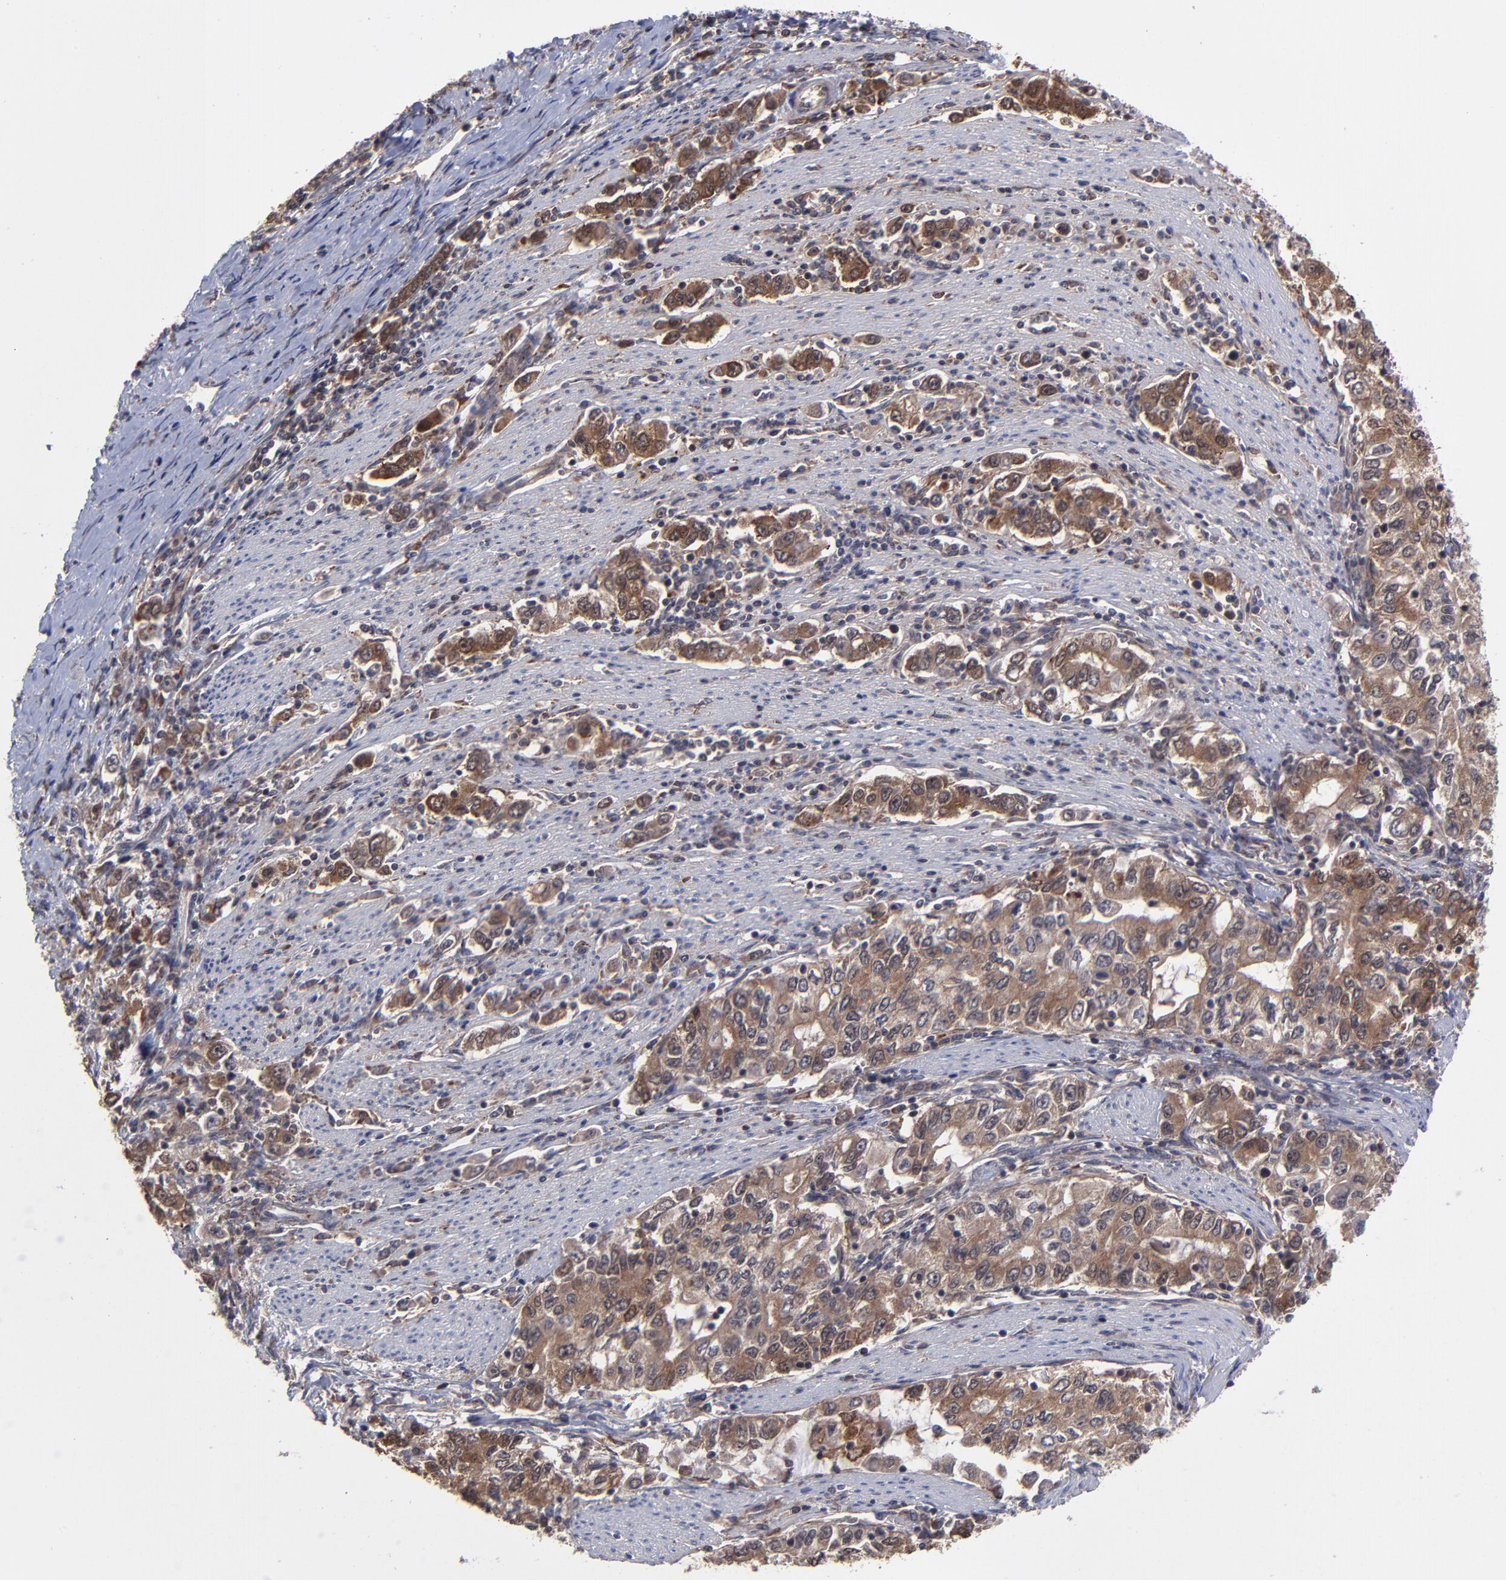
{"staining": {"intensity": "strong", "quantity": ">75%", "location": "cytoplasmic/membranous"}, "tissue": "stomach cancer", "cell_type": "Tumor cells", "image_type": "cancer", "snomed": [{"axis": "morphology", "description": "Adenocarcinoma, NOS"}, {"axis": "topography", "description": "Stomach, lower"}], "caption": "Tumor cells exhibit strong cytoplasmic/membranous positivity in about >75% of cells in stomach cancer (adenocarcinoma).", "gene": "UBE2L6", "patient": {"sex": "female", "age": 72}}